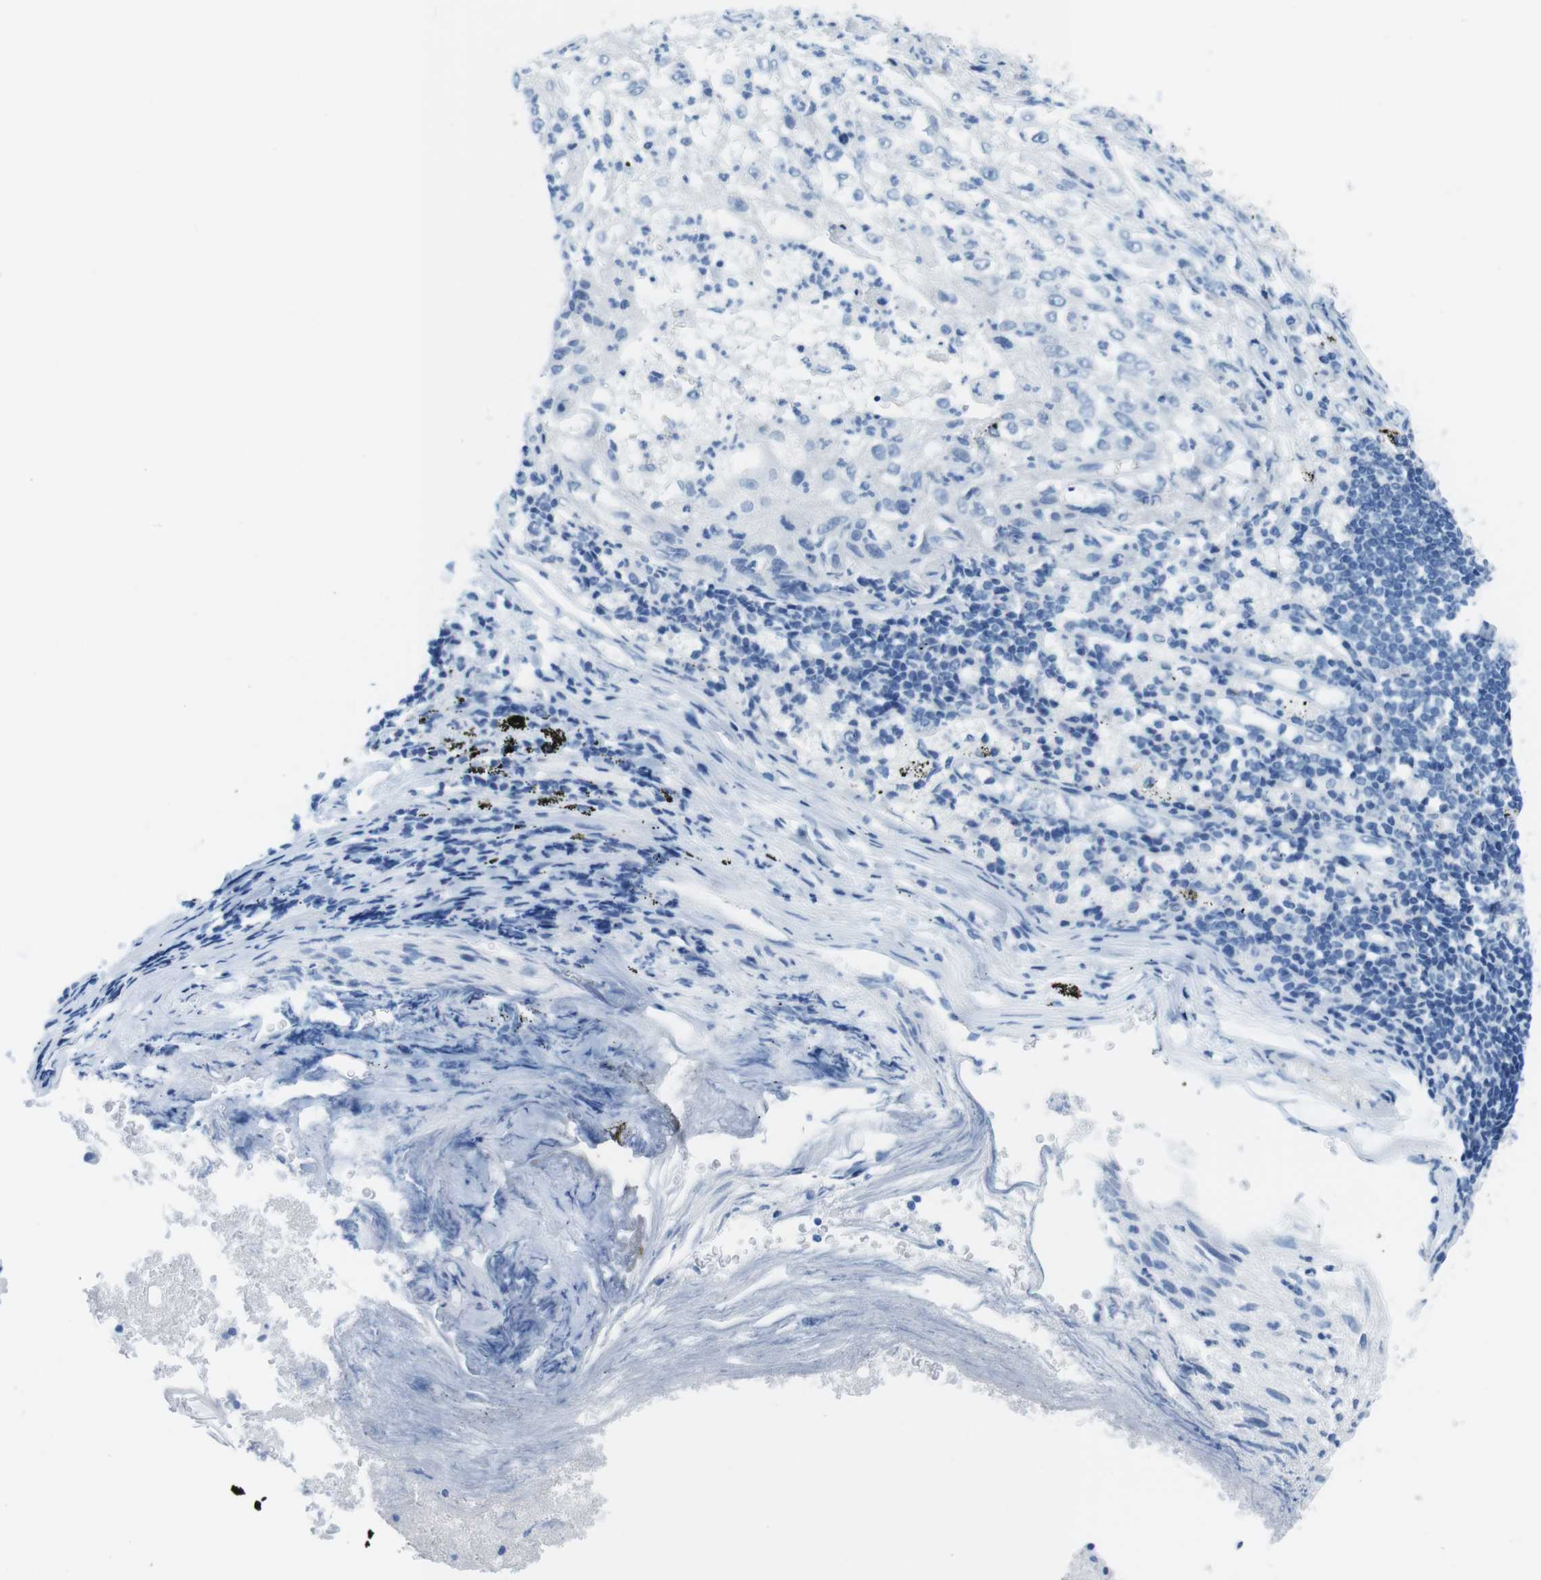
{"staining": {"intensity": "negative", "quantity": "none", "location": "none"}, "tissue": "lung cancer", "cell_type": "Tumor cells", "image_type": "cancer", "snomed": [{"axis": "morphology", "description": "Inflammation, NOS"}, {"axis": "morphology", "description": "Squamous cell carcinoma, NOS"}, {"axis": "topography", "description": "Lymph node"}, {"axis": "topography", "description": "Soft tissue"}, {"axis": "topography", "description": "Lung"}], "caption": "High power microscopy photomicrograph of an IHC image of lung squamous cell carcinoma, revealing no significant positivity in tumor cells.", "gene": "GAP43", "patient": {"sex": "male", "age": 66}}